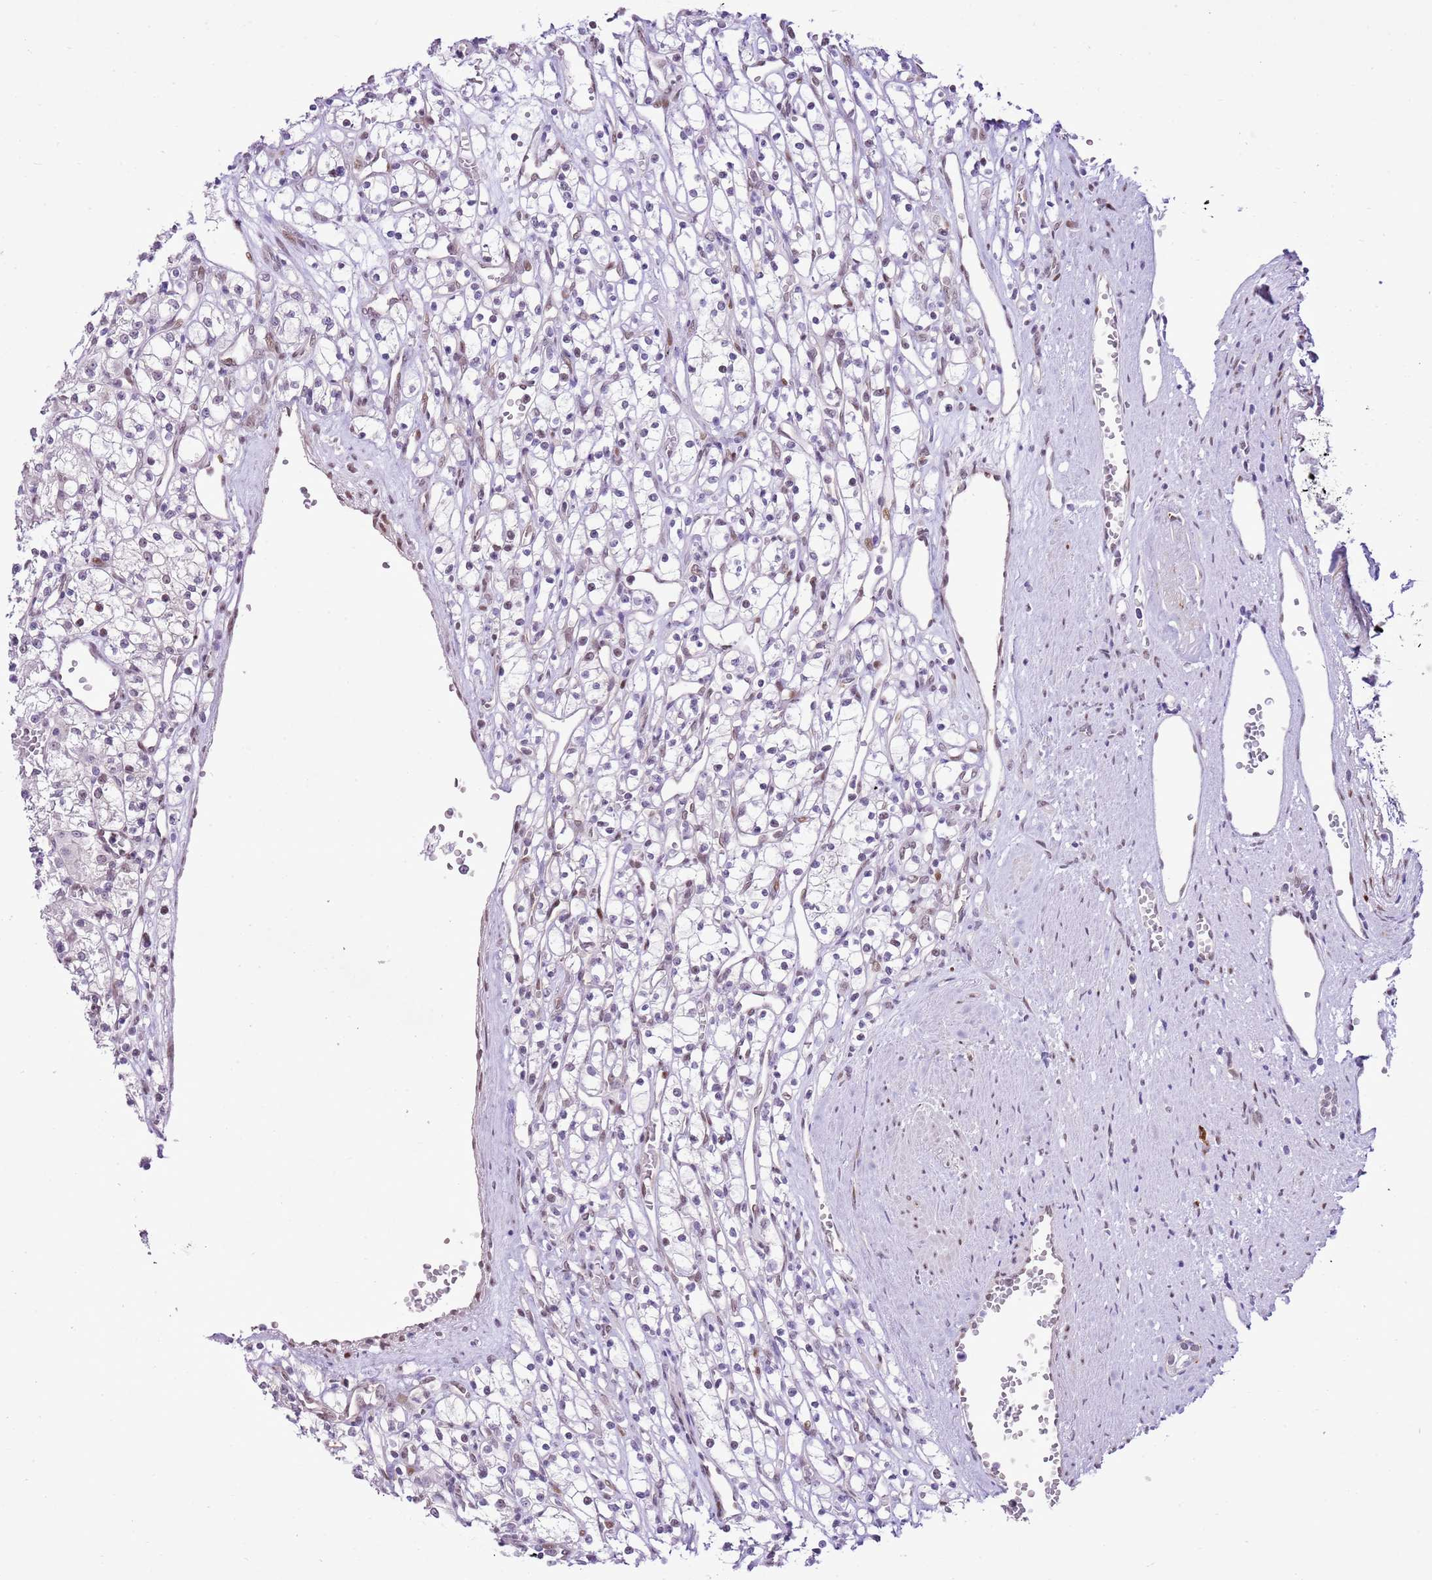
{"staining": {"intensity": "weak", "quantity": "<25%", "location": "nuclear"}, "tissue": "renal cancer", "cell_type": "Tumor cells", "image_type": "cancer", "snomed": [{"axis": "morphology", "description": "Adenocarcinoma, NOS"}, {"axis": "topography", "description": "Kidney"}], "caption": "Immunohistochemistry photomicrograph of adenocarcinoma (renal) stained for a protein (brown), which shows no expression in tumor cells. Brightfield microscopy of immunohistochemistry stained with DAB (3,3'-diaminobenzidine) (brown) and hematoxylin (blue), captured at high magnification.", "gene": "NACC2", "patient": {"sex": "female", "age": 59}}